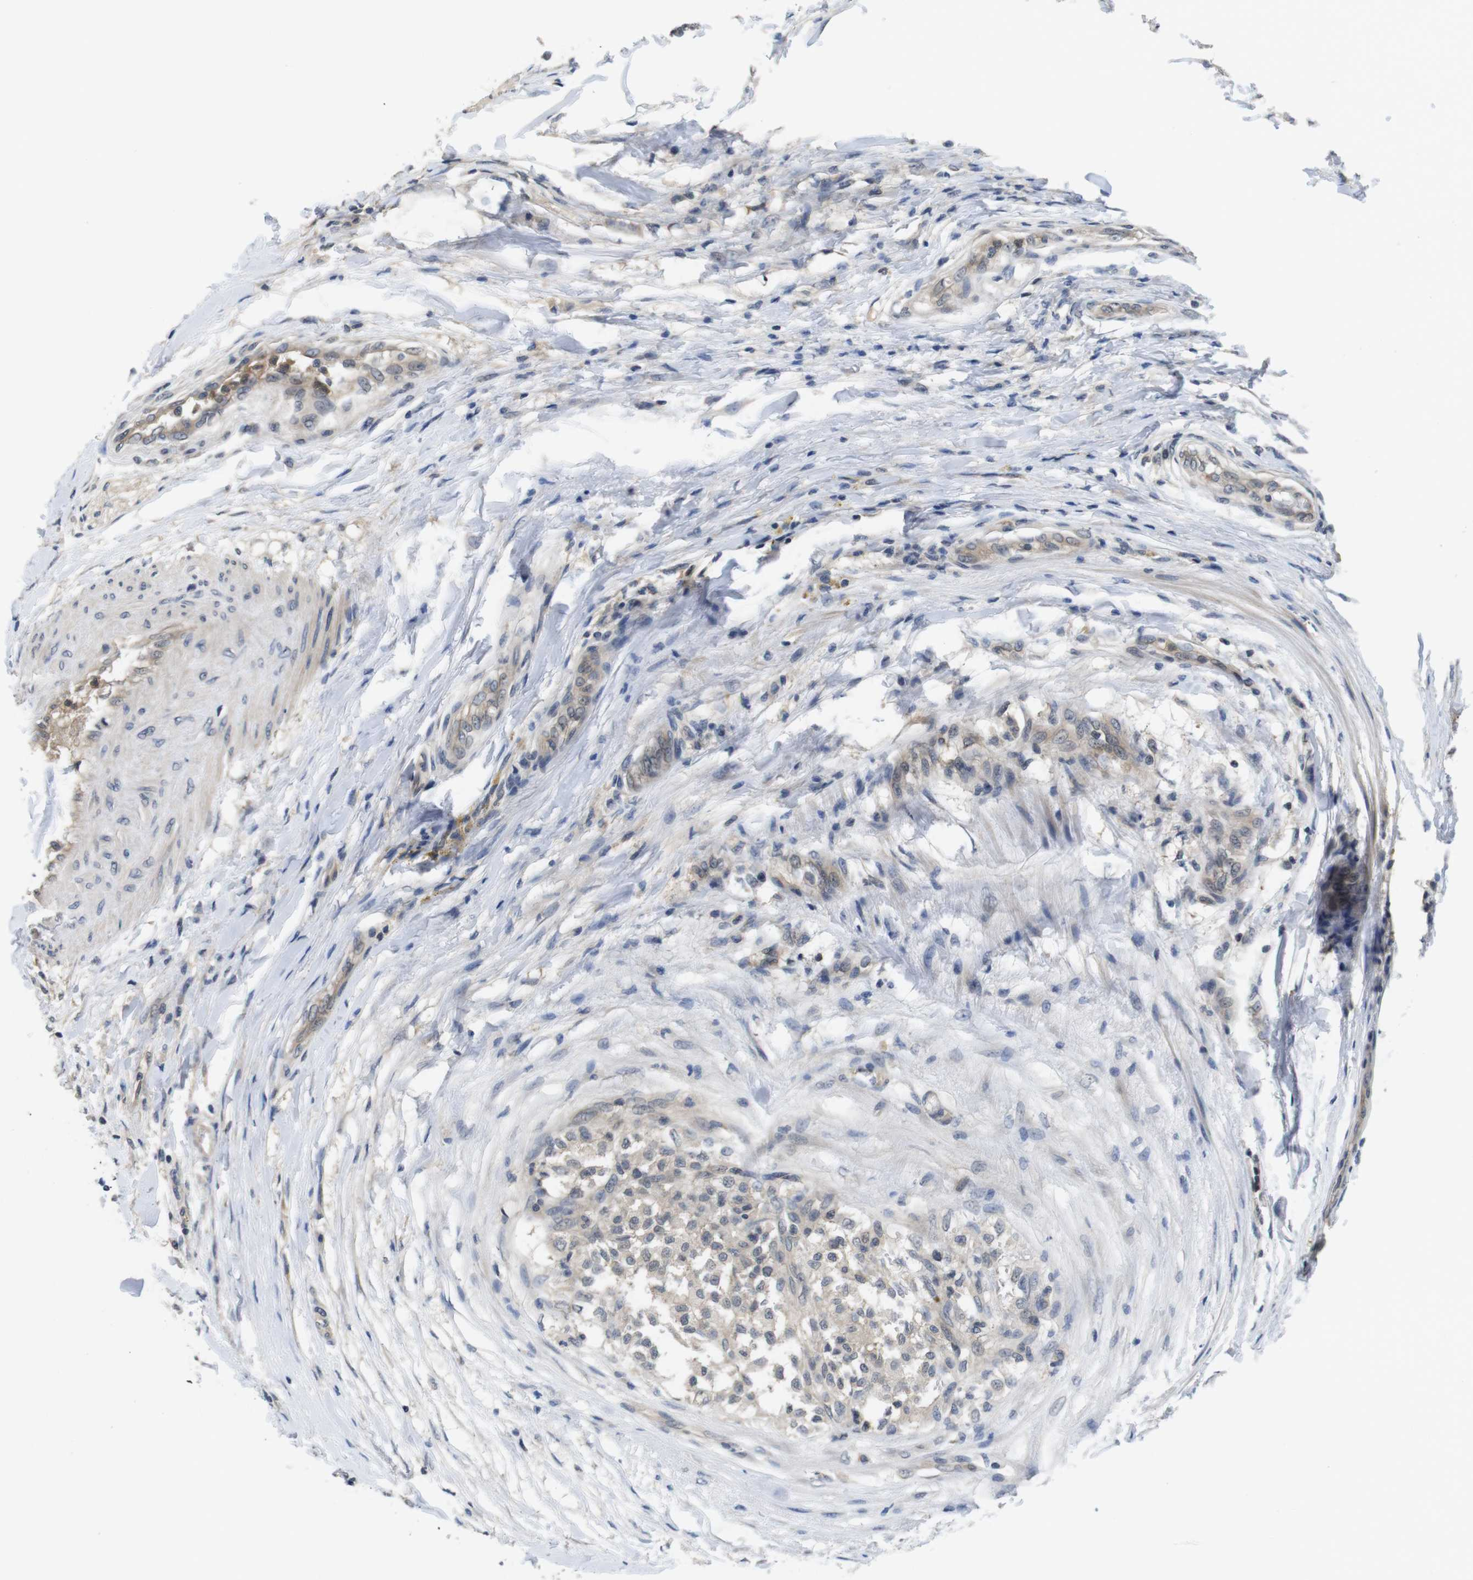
{"staining": {"intensity": "negative", "quantity": "none", "location": "none"}, "tissue": "testis cancer", "cell_type": "Tumor cells", "image_type": "cancer", "snomed": [{"axis": "morphology", "description": "Seminoma, NOS"}, {"axis": "topography", "description": "Testis"}], "caption": "Immunohistochemistry (IHC) micrograph of neoplastic tissue: human seminoma (testis) stained with DAB demonstrates no significant protein staining in tumor cells.", "gene": "FADD", "patient": {"sex": "male", "age": 59}}